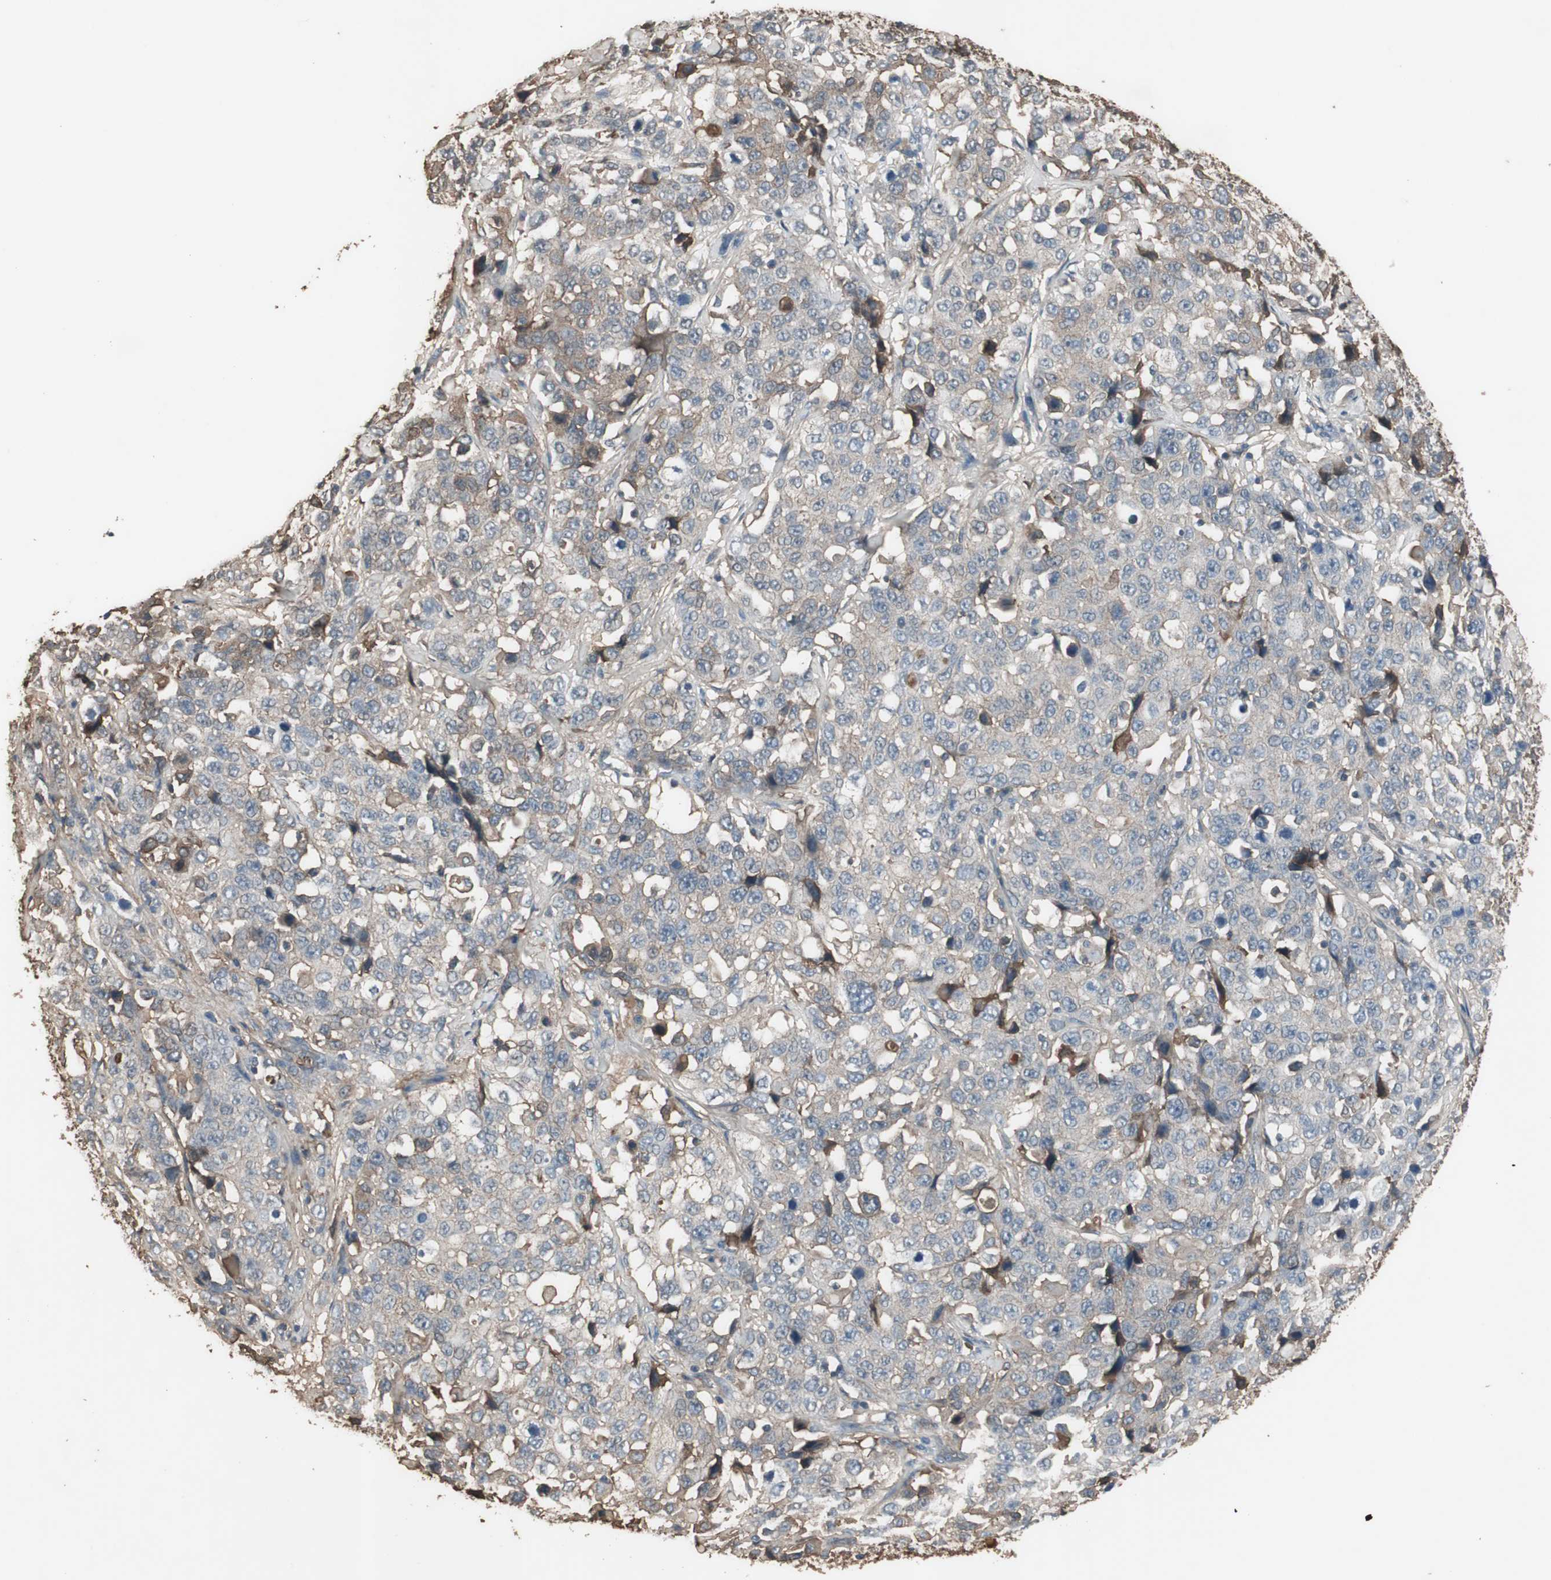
{"staining": {"intensity": "negative", "quantity": "none", "location": "none"}, "tissue": "stomach cancer", "cell_type": "Tumor cells", "image_type": "cancer", "snomed": [{"axis": "morphology", "description": "Normal tissue, NOS"}, {"axis": "morphology", "description": "Adenocarcinoma, NOS"}, {"axis": "topography", "description": "Stomach"}], "caption": "Protein analysis of stomach cancer exhibits no significant expression in tumor cells.", "gene": "MMP14", "patient": {"sex": "male", "age": 48}}